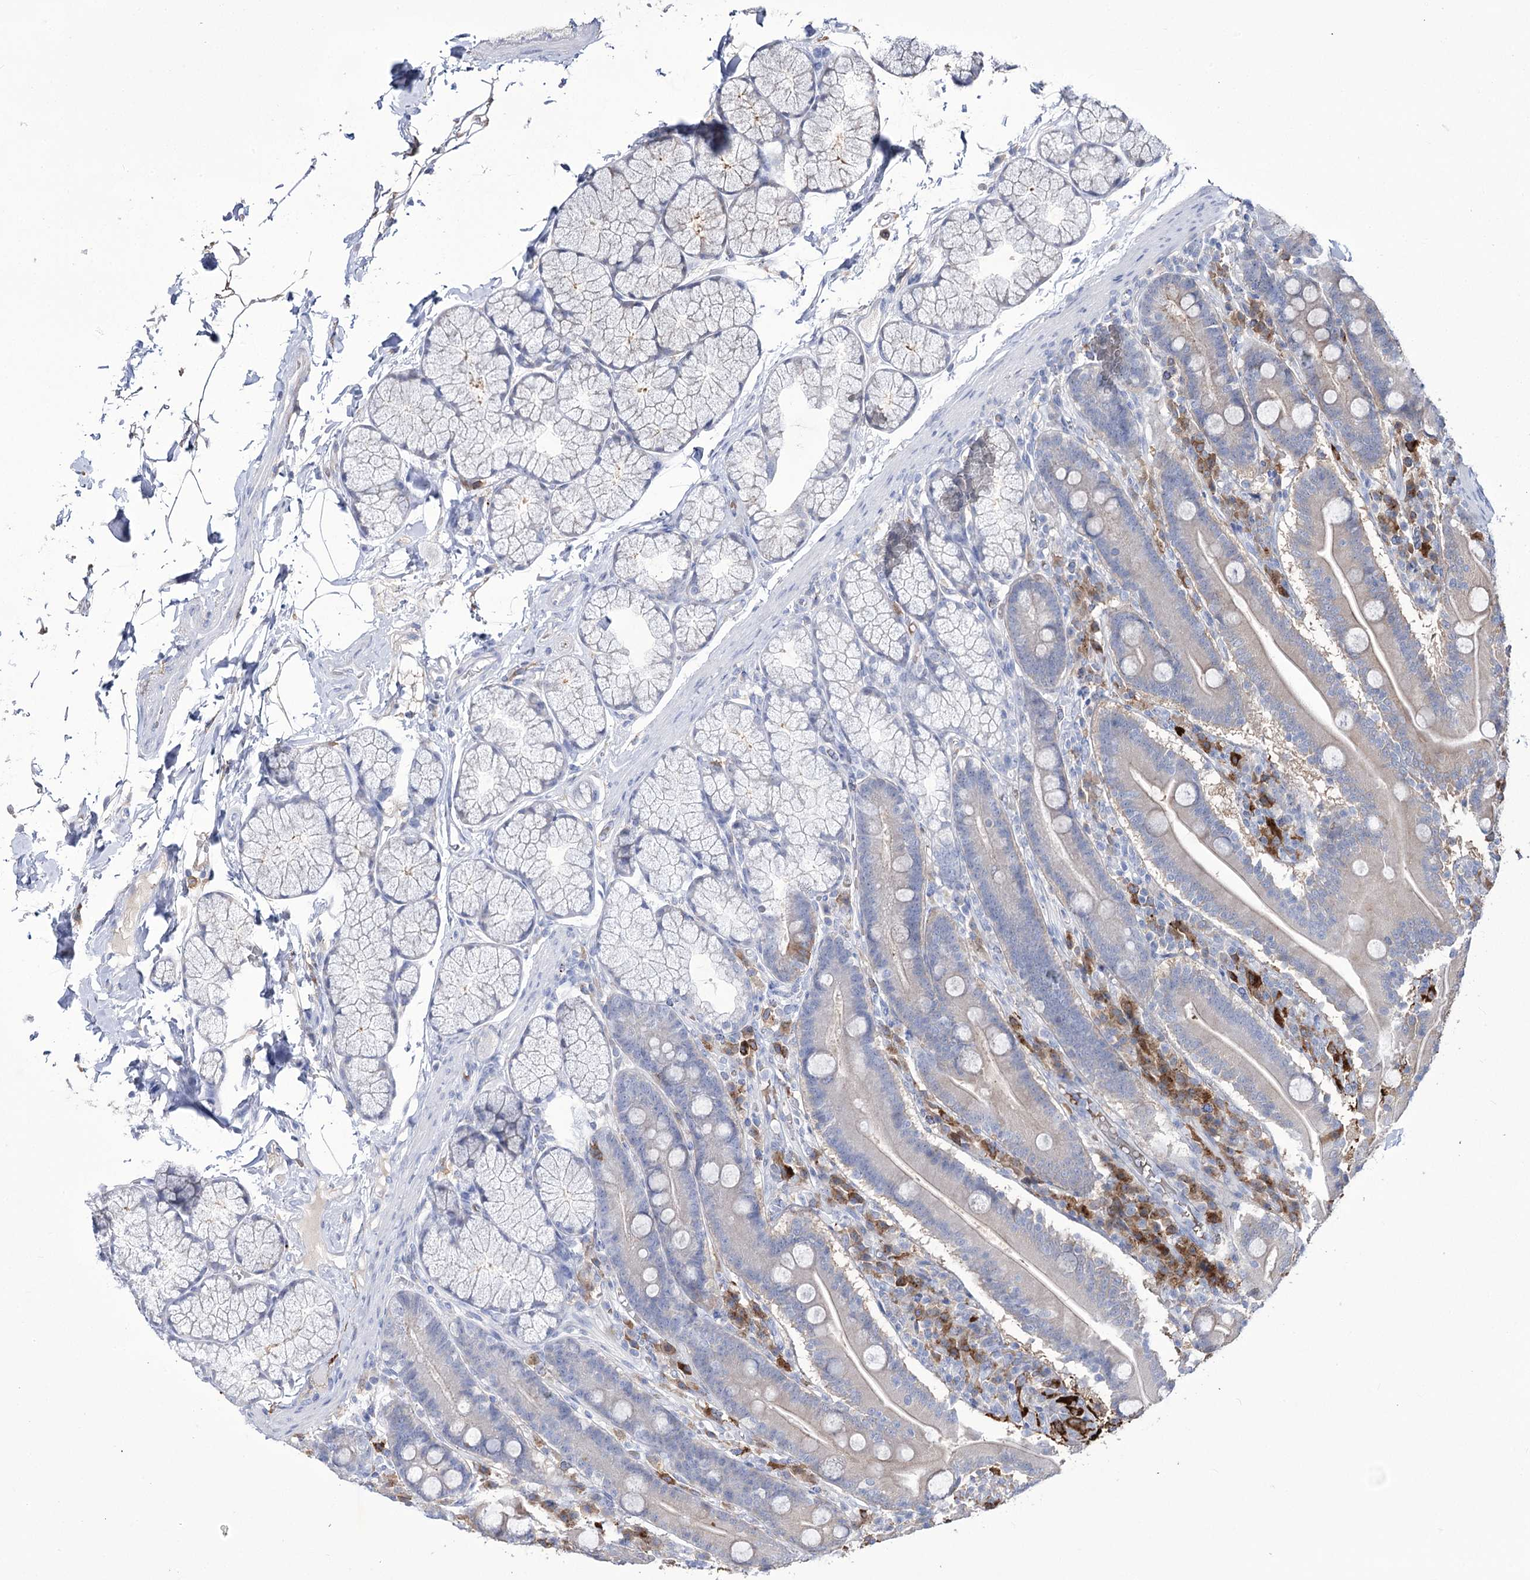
{"staining": {"intensity": "weak", "quantity": "<25%", "location": "cytoplasmic/membranous"}, "tissue": "duodenum", "cell_type": "Glandular cells", "image_type": "normal", "snomed": [{"axis": "morphology", "description": "Normal tissue, NOS"}, {"axis": "topography", "description": "Duodenum"}], "caption": "The IHC photomicrograph has no significant expression in glandular cells of duodenum. (Brightfield microscopy of DAB immunohistochemistry at high magnification).", "gene": "ZNF622", "patient": {"sex": "male", "age": 35}}